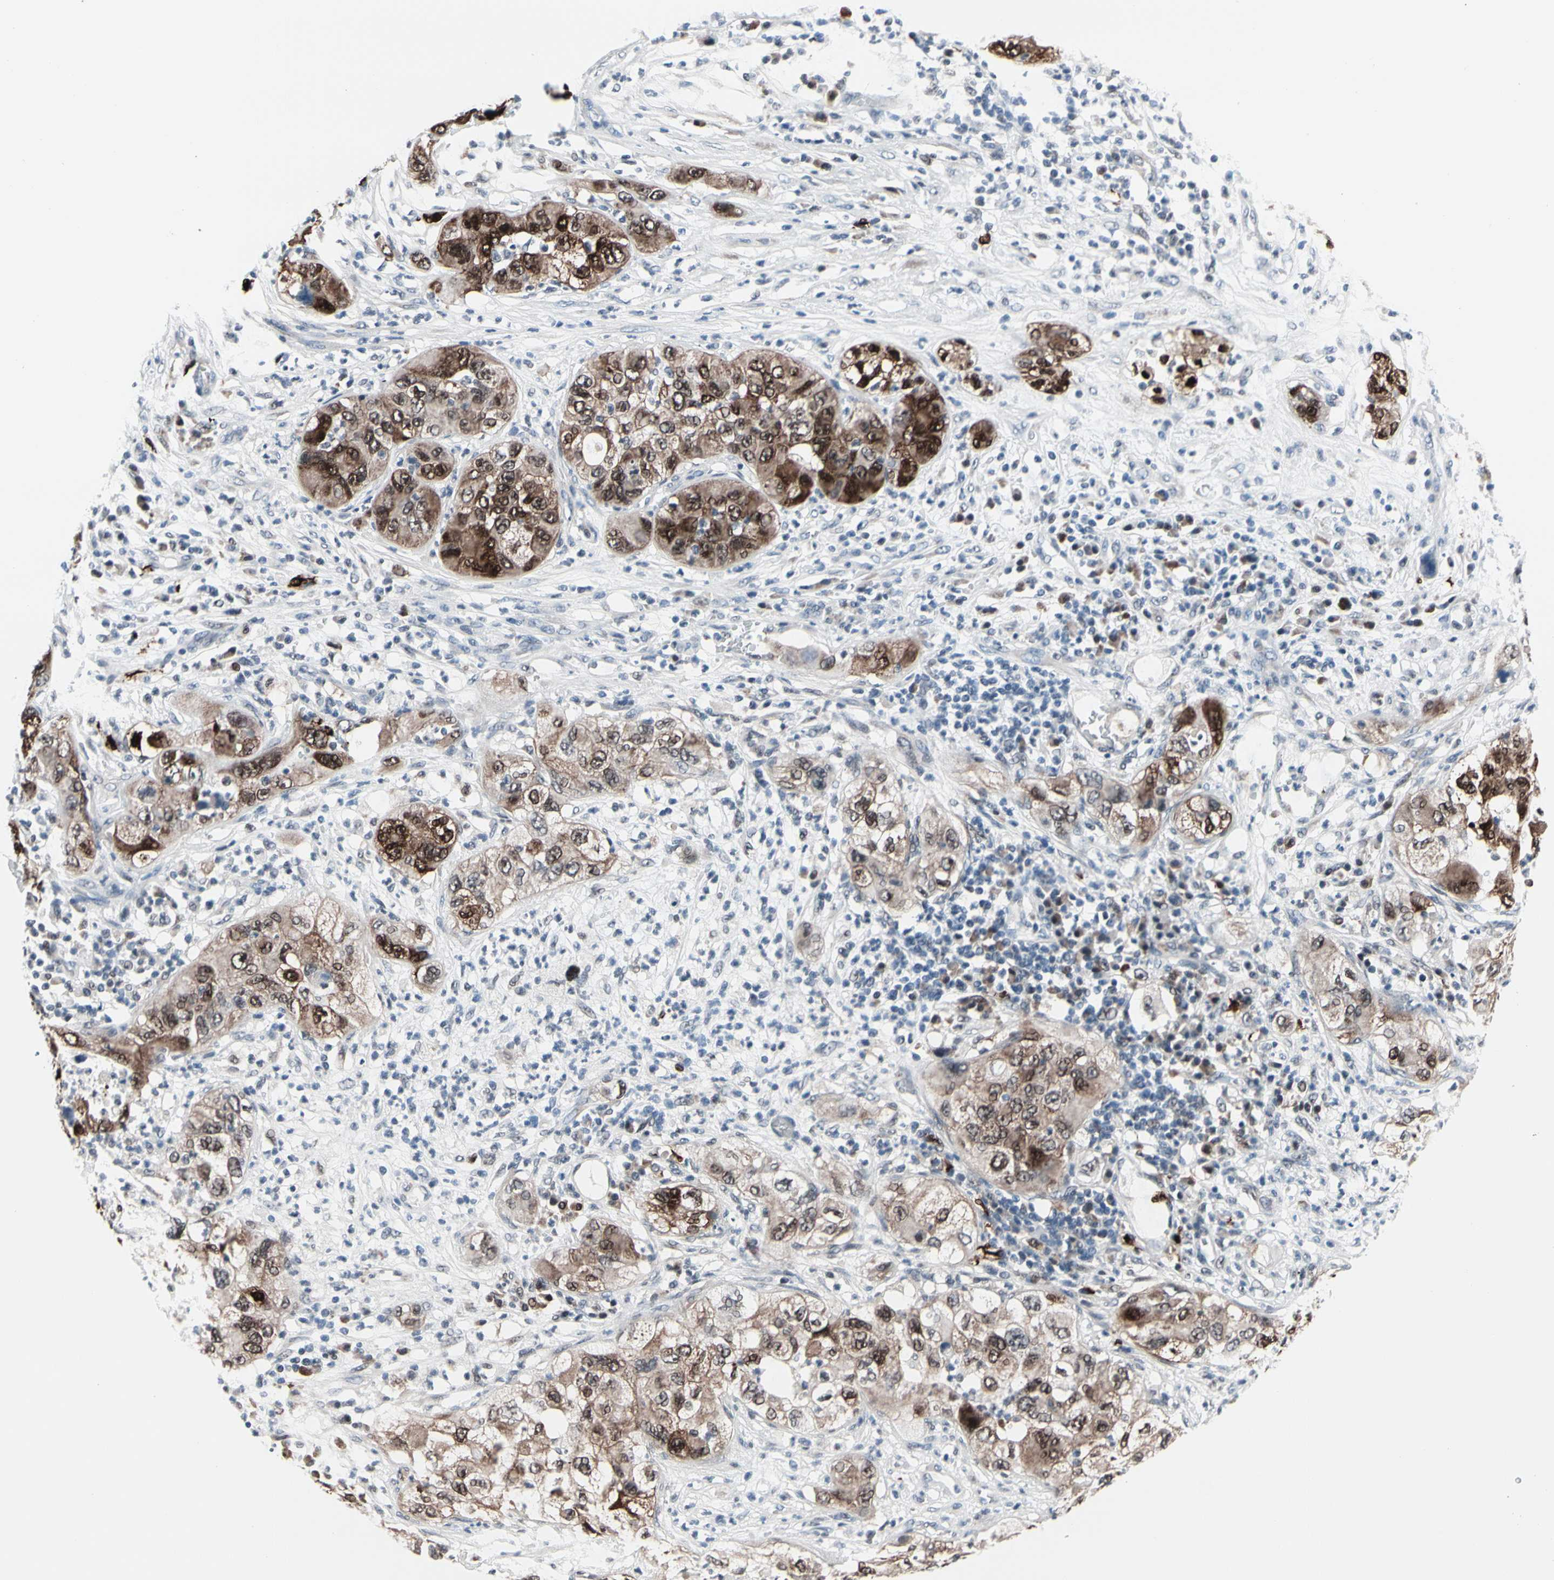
{"staining": {"intensity": "strong", "quantity": ">75%", "location": "cytoplasmic/membranous,nuclear"}, "tissue": "pancreatic cancer", "cell_type": "Tumor cells", "image_type": "cancer", "snomed": [{"axis": "morphology", "description": "Adenocarcinoma, NOS"}, {"axis": "topography", "description": "Pancreas"}], "caption": "Immunohistochemistry (DAB) staining of pancreatic adenocarcinoma demonstrates strong cytoplasmic/membranous and nuclear protein expression in approximately >75% of tumor cells.", "gene": "TXN", "patient": {"sex": "female", "age": 78}}